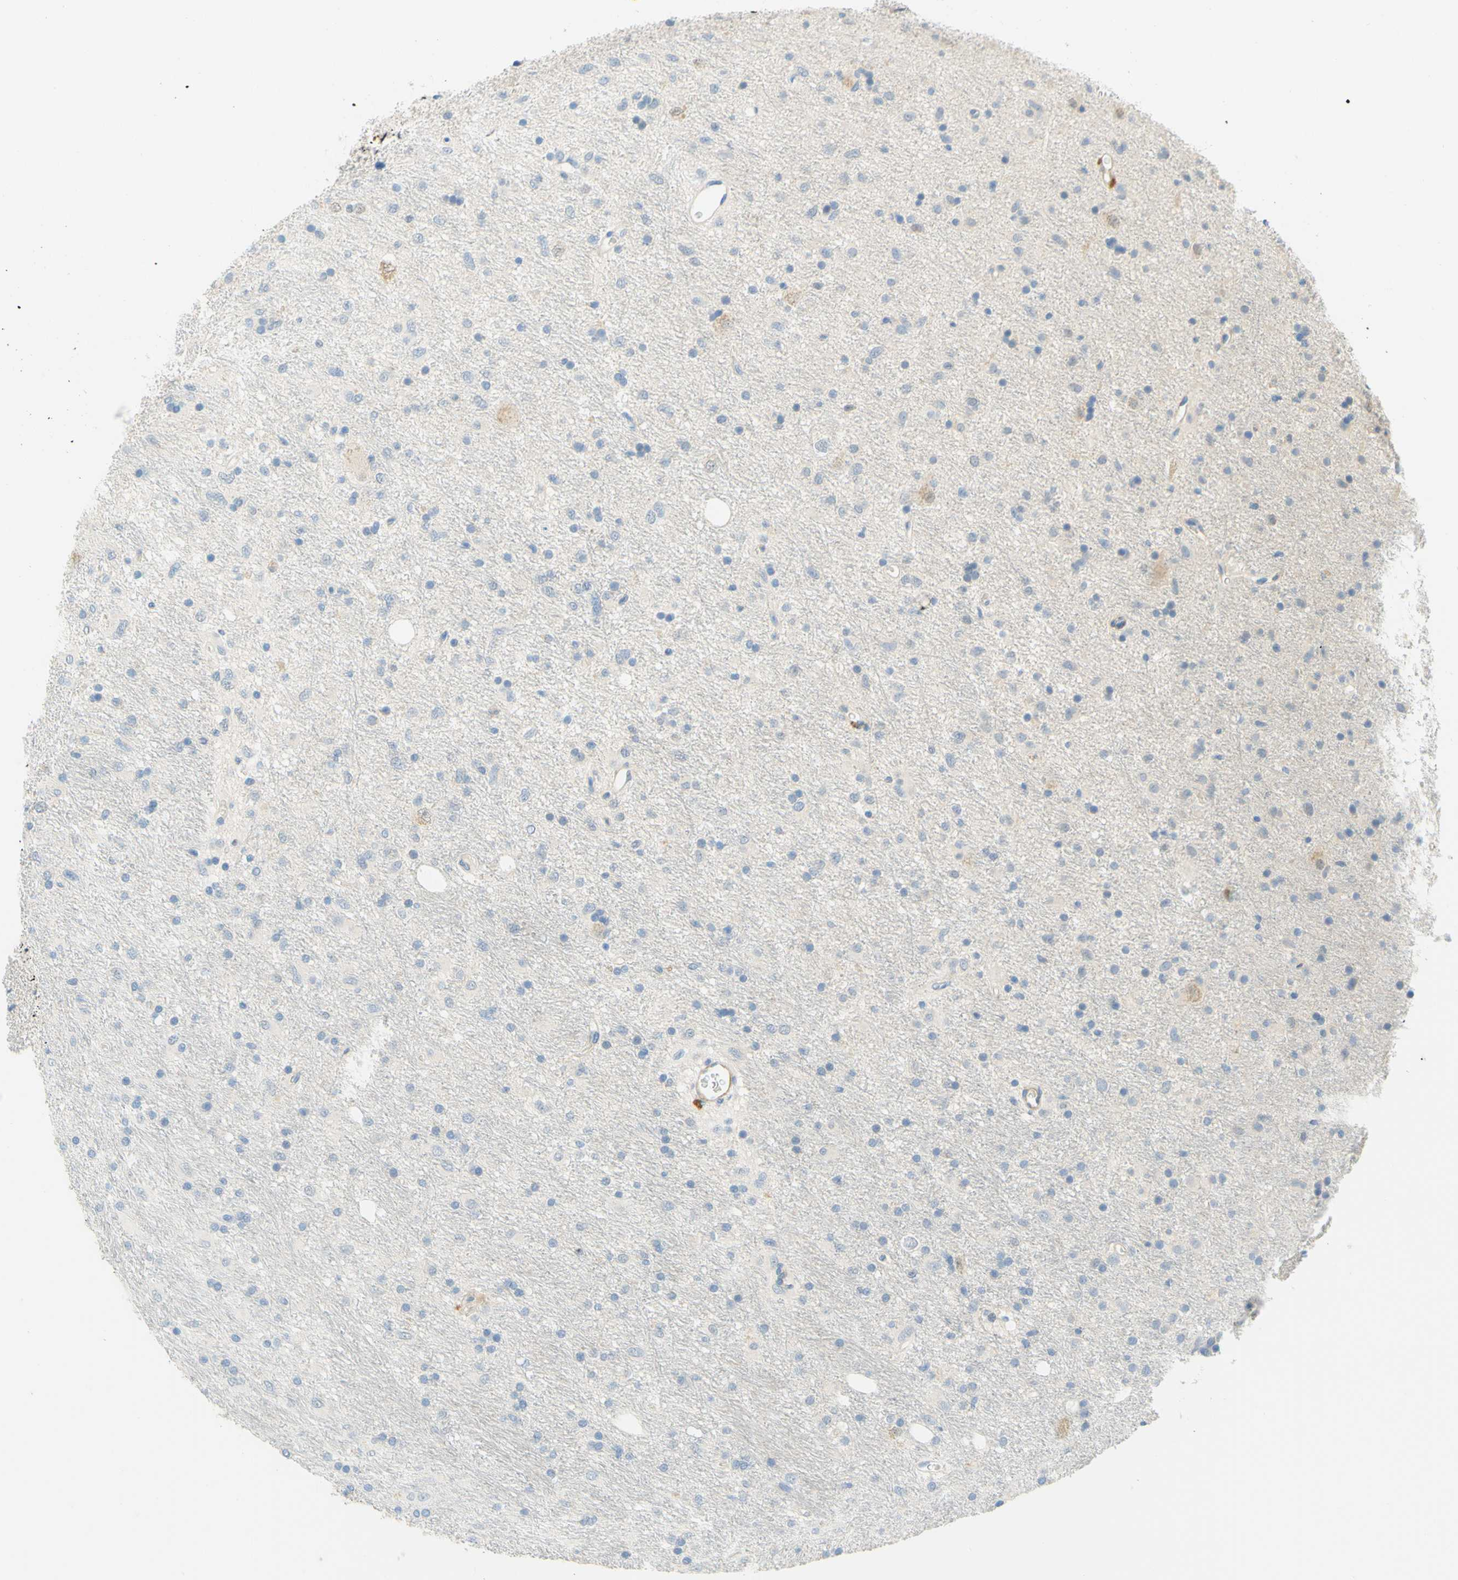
{"staining": {"intensity": "weak", "quantity": "<25%", "location": "cytoplasmic/membranous"}, "tissue": "glioma", "cell_type": "Tumor cells", "image_type": "cancer", "snomed": [{"axis": "morphology", "description": "Glioma, malignant, Low grade"}, {"axis": "topography", "description": "Brain"}], "caption": "High magnification brightfield microscopy of glioma stained with DAB (brown) and counterstained with hematoxylin (blue): tumor cells show no significant expression. Brightfield microscopy of IHC stained with DAB (3,3'-diaminobenzidine) (brown) and hematoxylin (blue), captured at high magnification.", "gene": "ENTREP2", "patient": {"sex": "male", "age": 77}}